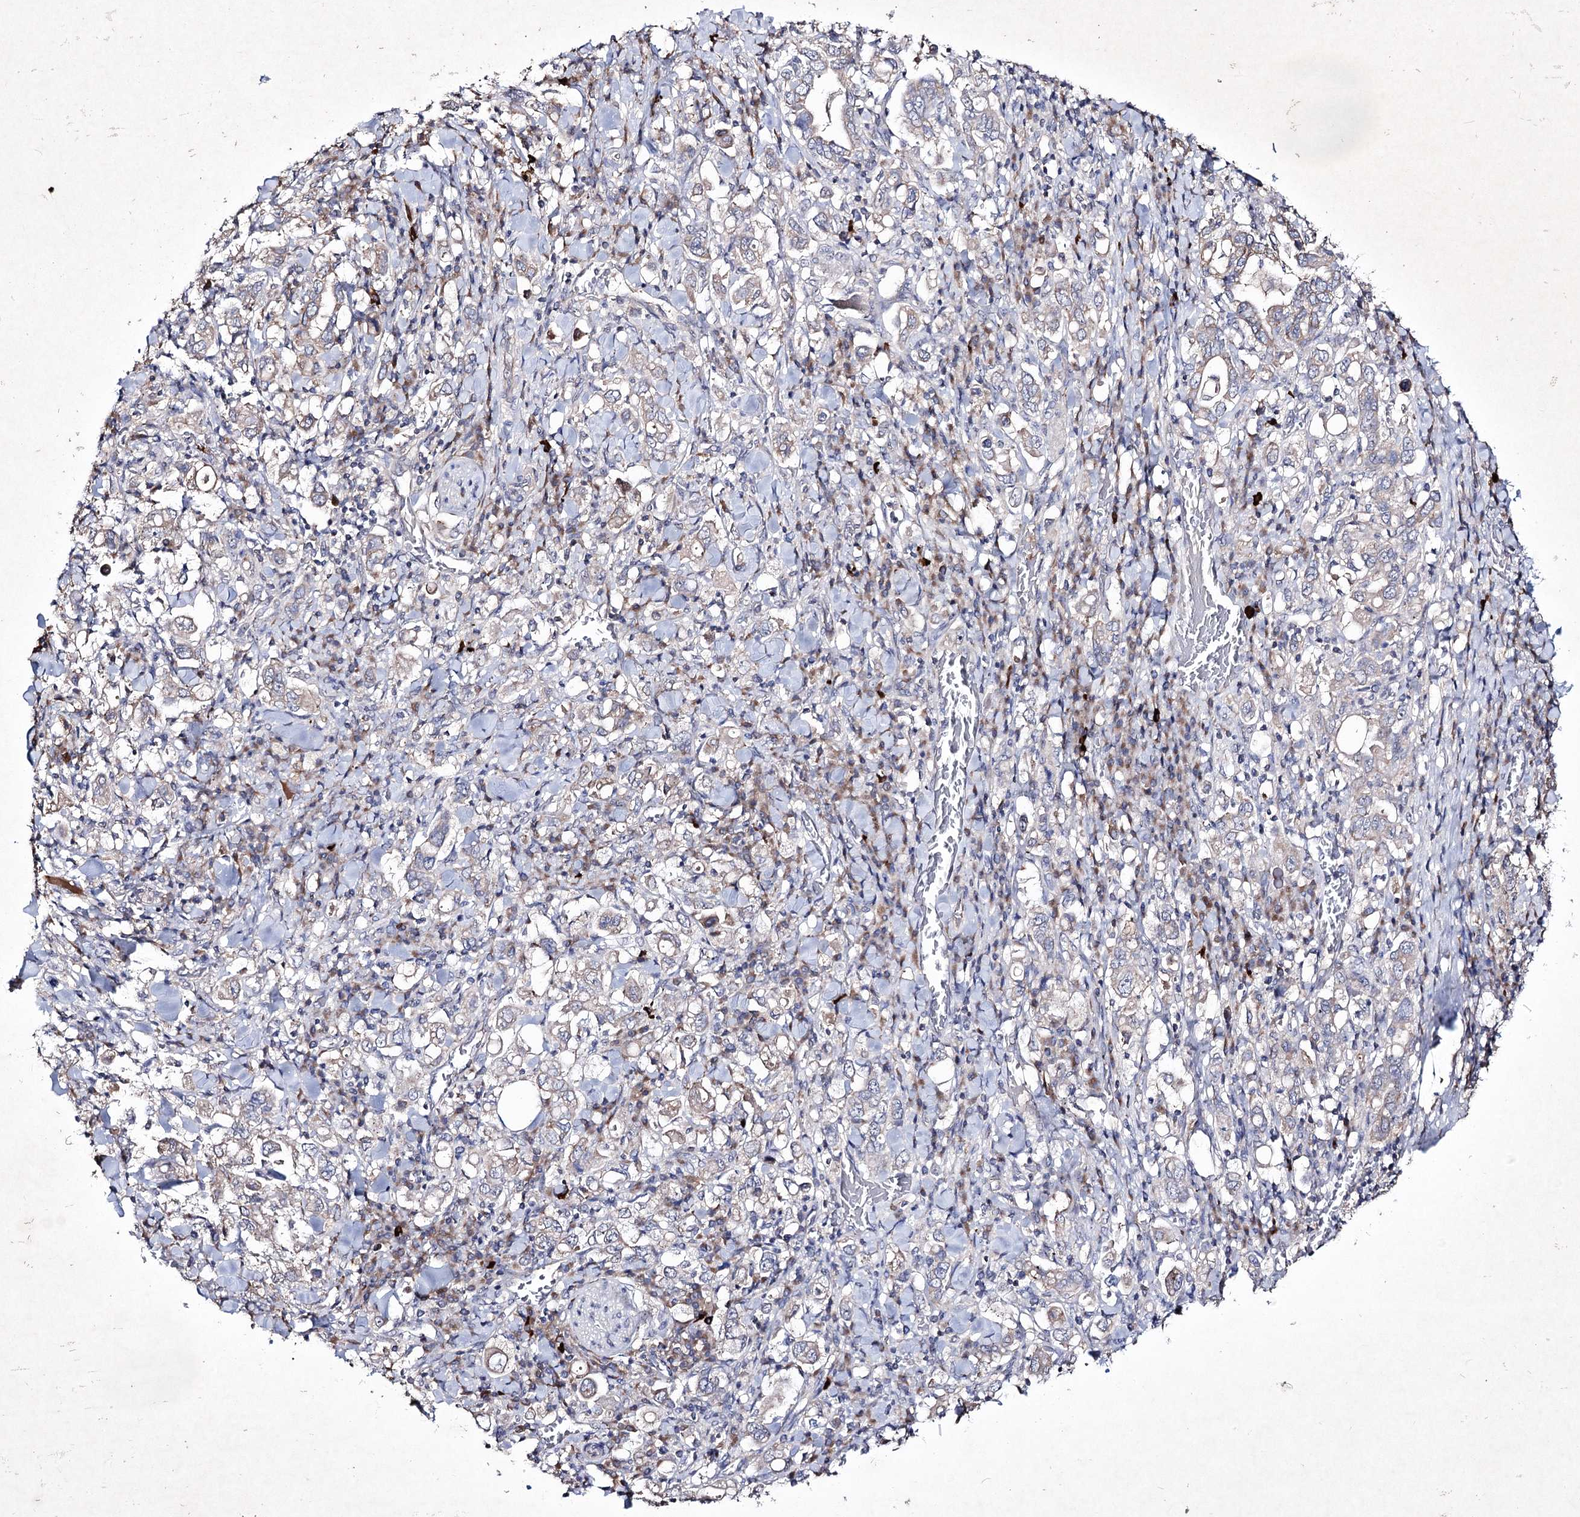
{"staining": {"intensity": "weak", "quantity": "<25%", "location": "cytoplasmic/membranous"}, "tissue": "stomach cancer", "cell_type": "Tumor cells", "image_type": "cancer", "snomed": [{"axis": "morphology", "description": "Adenocarcinoma, NOS"}, {"axis": "topography", "description": "Stomach, upper"}], "caption": "Tumor cells show no significant protein expression in stomach cancer (adenocarcinoma).", "gene": "SEMA4G", "patient": {"sex": "male", "age": 62}}